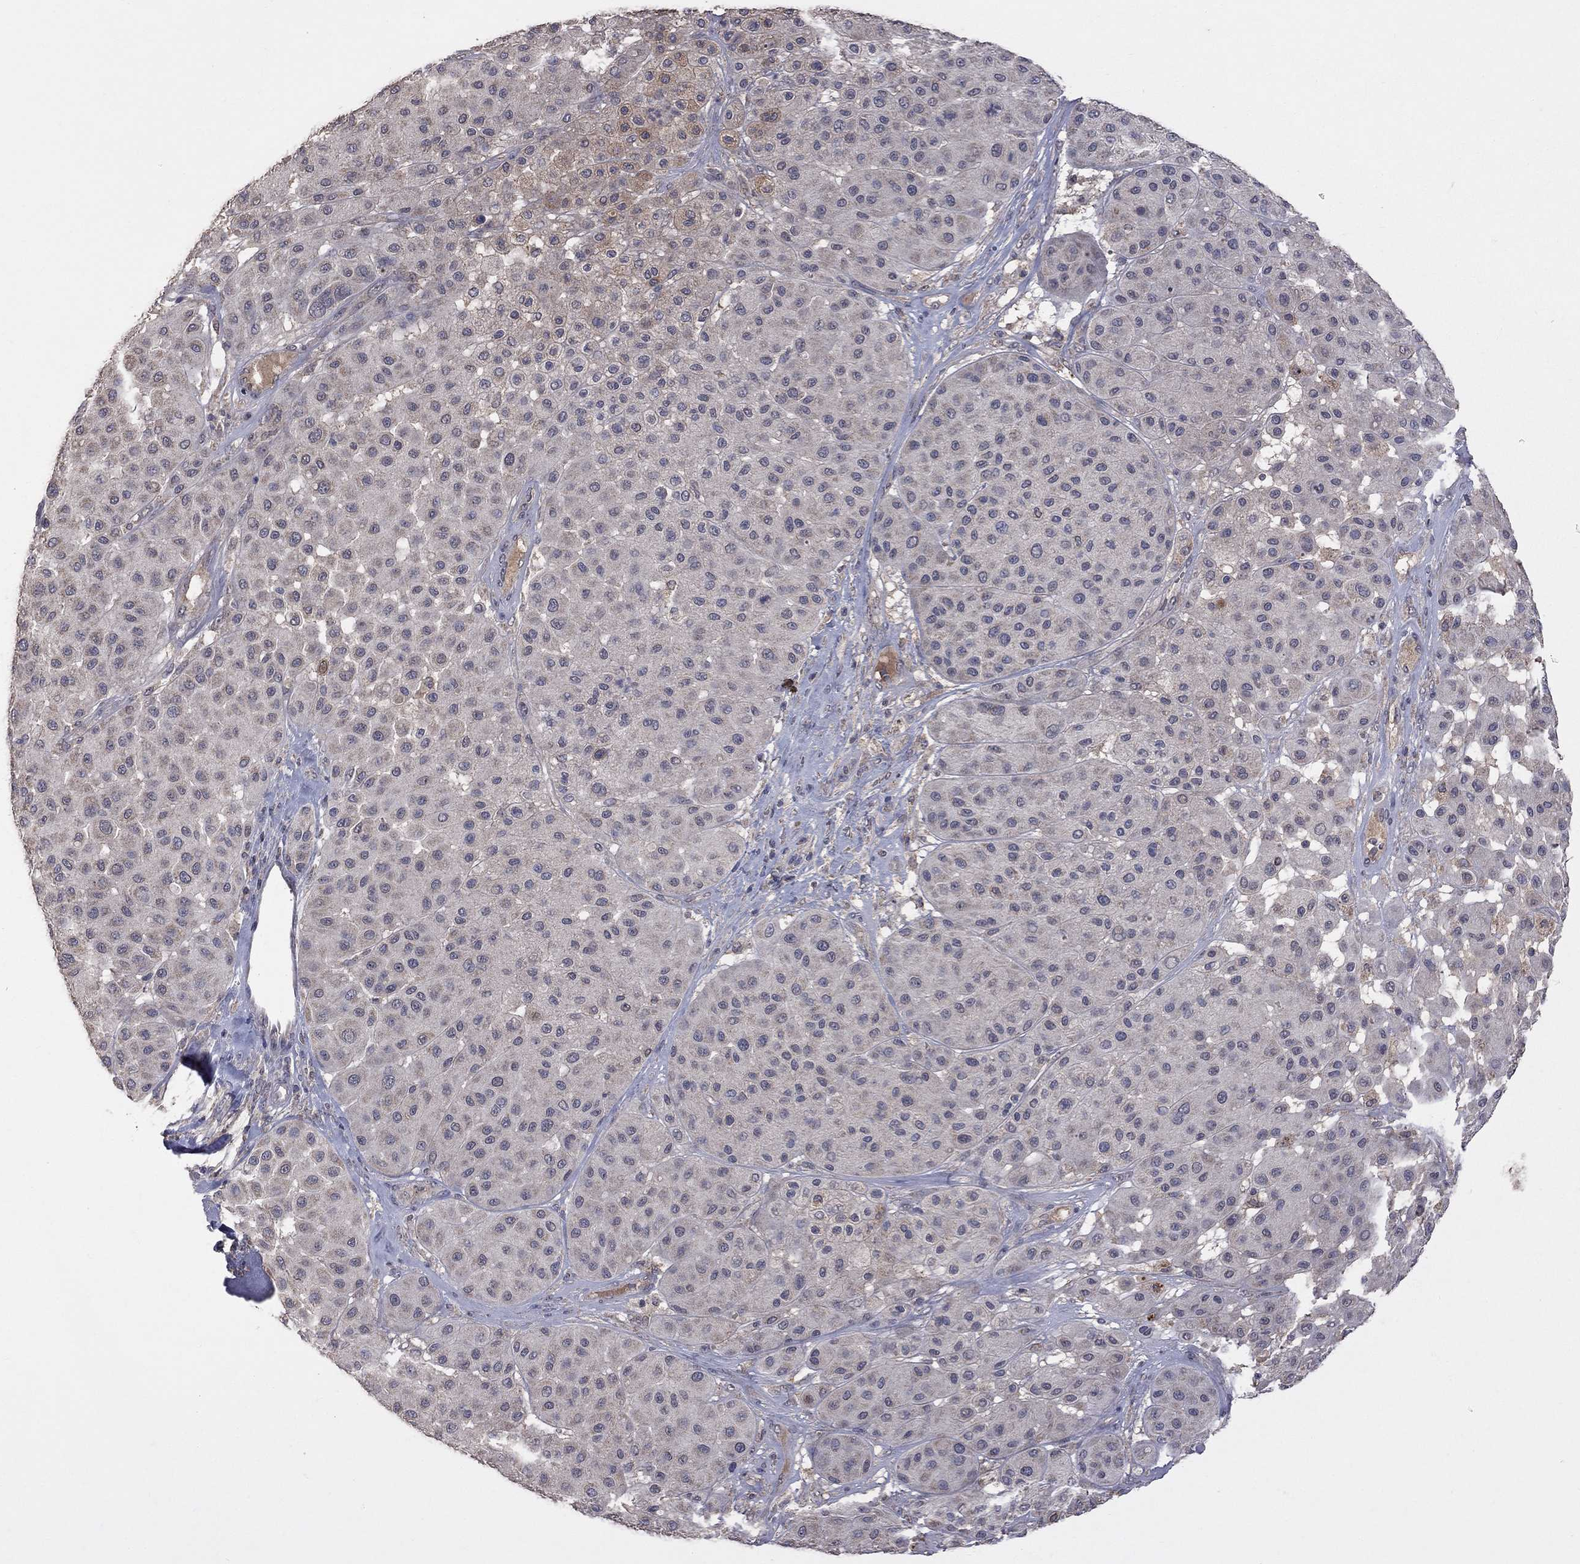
{"staining": {"intensity": "negative", "quantity": "none", "location": "none"}, "tissue": "melanoma", "cell_type": "Tumor cells", "image_type": "cancer", "snomed": [{"axis": "morphology", "description": "Malignant melanoma, Metastatic site"}, {"axis": "topography", "description": "Smooth muscle"}], "caption": "This photomicrograph is of melanoma stained with immunohistochemistry to label a protein in brown with the nuclei are counter-stained blue. There is no staining in tumor cells. (DAB IHC, high magnification).", "gene": "HTR6", "patient": {"sex": "male", "age": 41}}